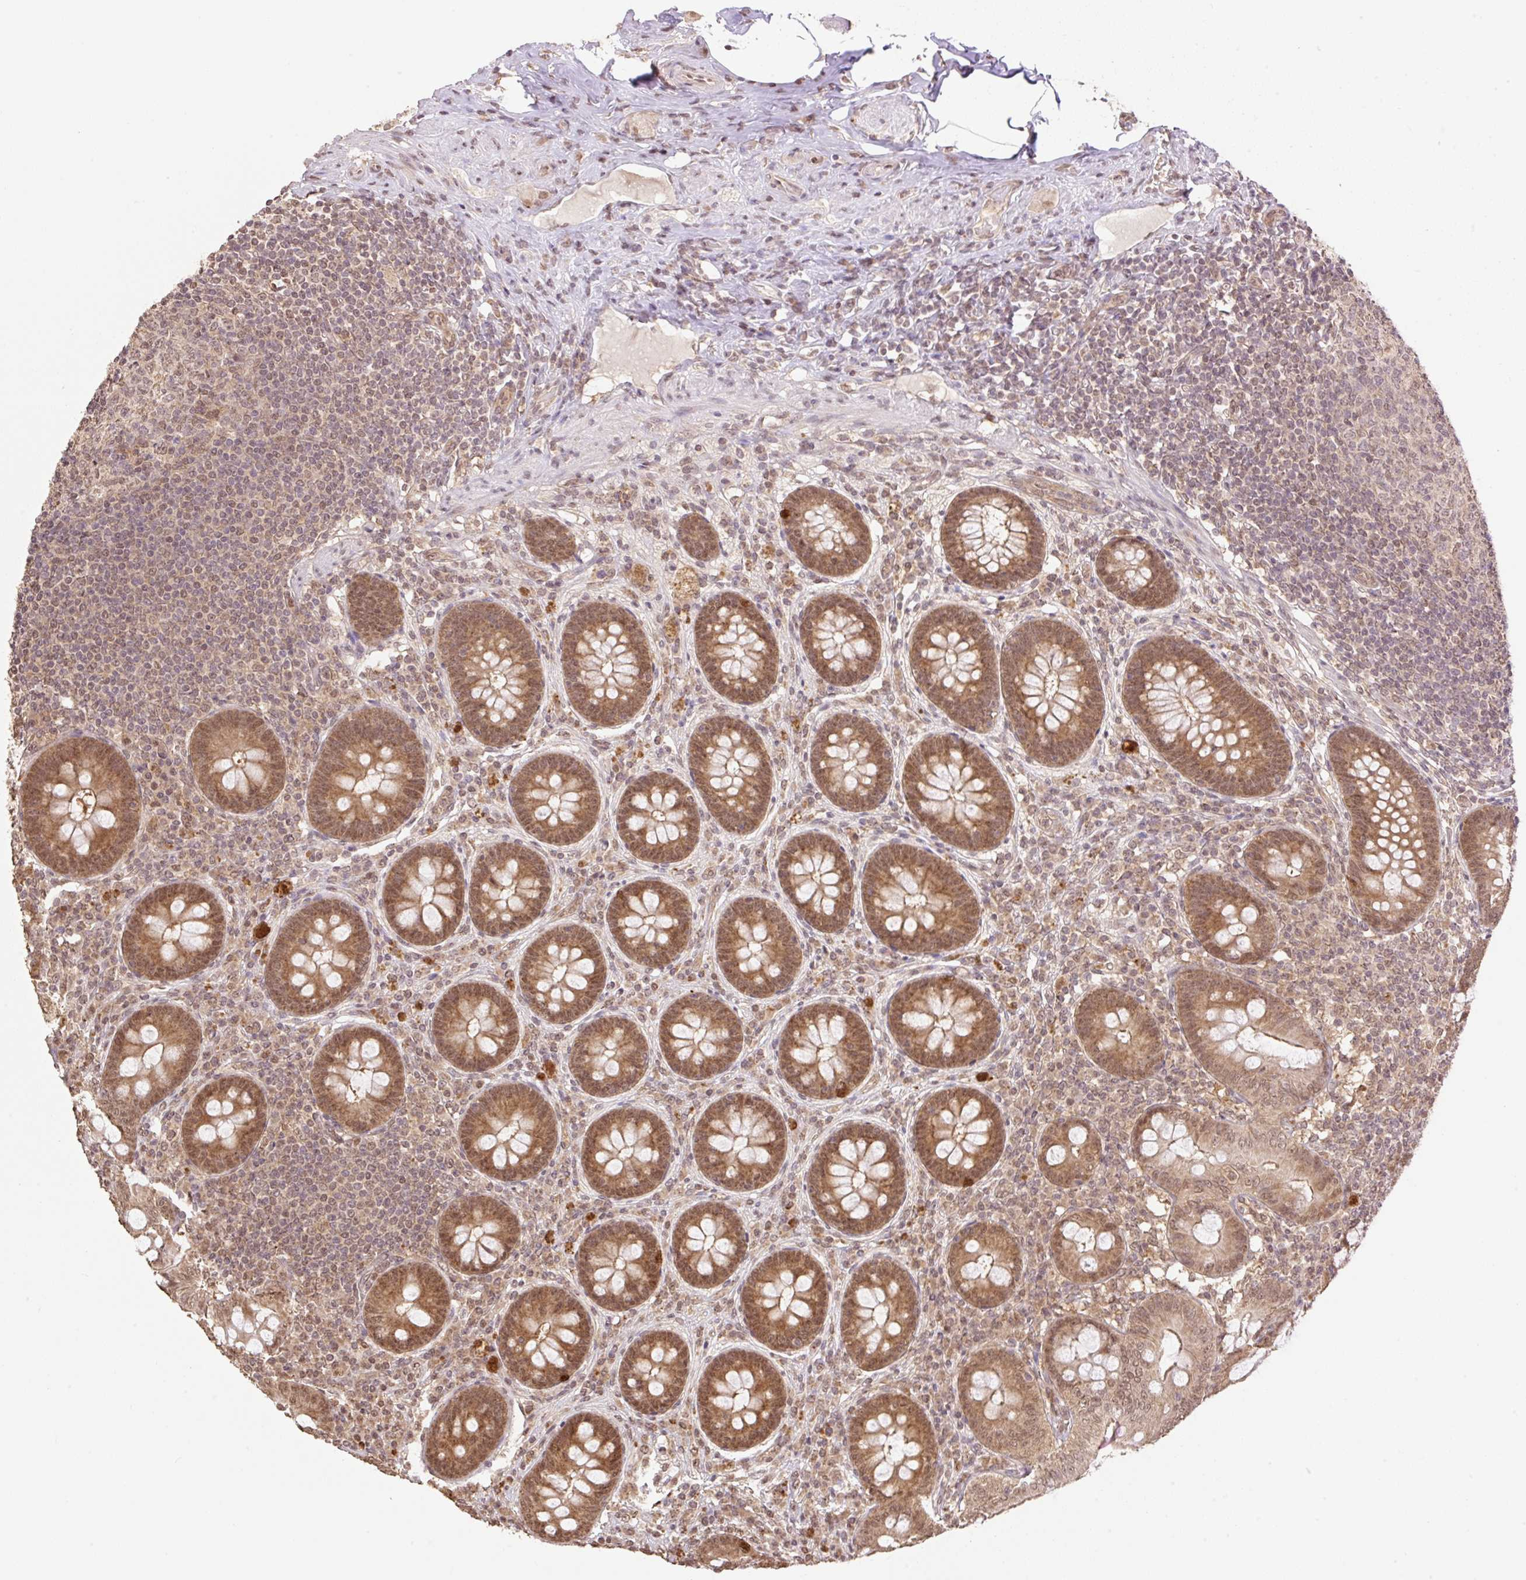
{"staining": {"intensity": "moderate", "quantity": ">75%", "location": "cytoplasmic/membranous,nuclear"}, "tissue": "appendix", "cell_type": "Glandular cells", "image_type": "normal", "snomed": [{"axis": "morphology", "description": "Normal tissue, NOS"}, {"axis": "topography", "description": "Appendix"}], "caption": "DAB immunohistochemical staining of benign appendix shows moderate cytoplasmic/membranous,nuclear protein positivity in about >75% of glandular cells. Nuclei are stained in blue.", "gene": "VPS25", "patient": {"sex": "male", "age": 71}}